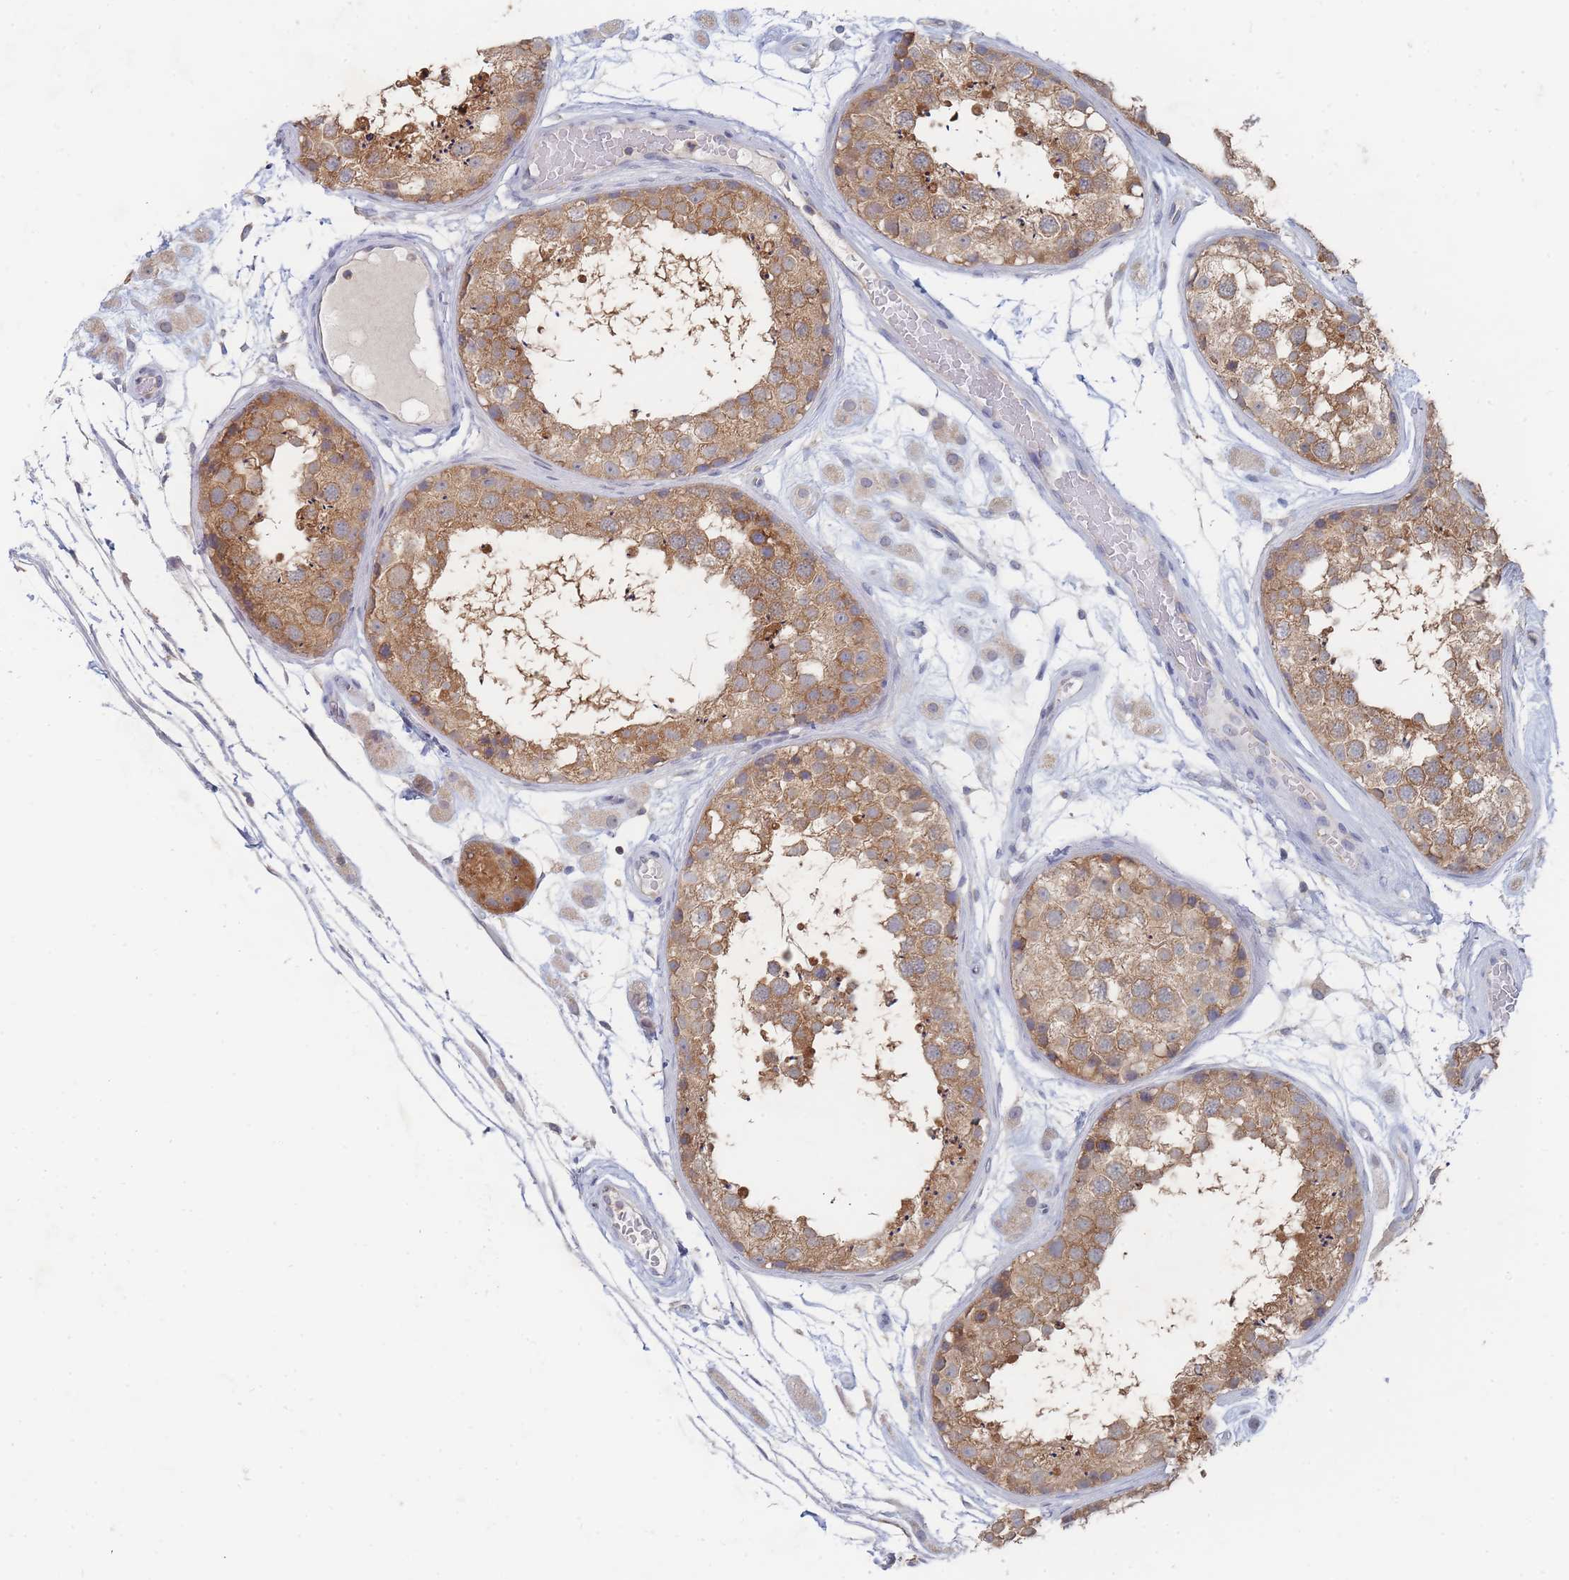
{"staining": {"intensity": "moderate", "quantity": ">75%", "location": "cytoplasmic/membranous"}, "tissue": "testis", "cell_type": "Cells in seminiferous ducts", "image_type": "normal", "snomed": [{"axis": "morphology", "description": "Normal tissue, NOS"}, {"axis": "topography", "description": "Testis"}], "caption": "IHC photomicrograph of benign human testis stained for a protein (brown), which reveals medium levels of moderate cytoplasmic/membranous positivity in about >75% of cells in seminiferous ducts.", "gene": "PPP6C", "patient": {"sex": "male", "age": 25}}